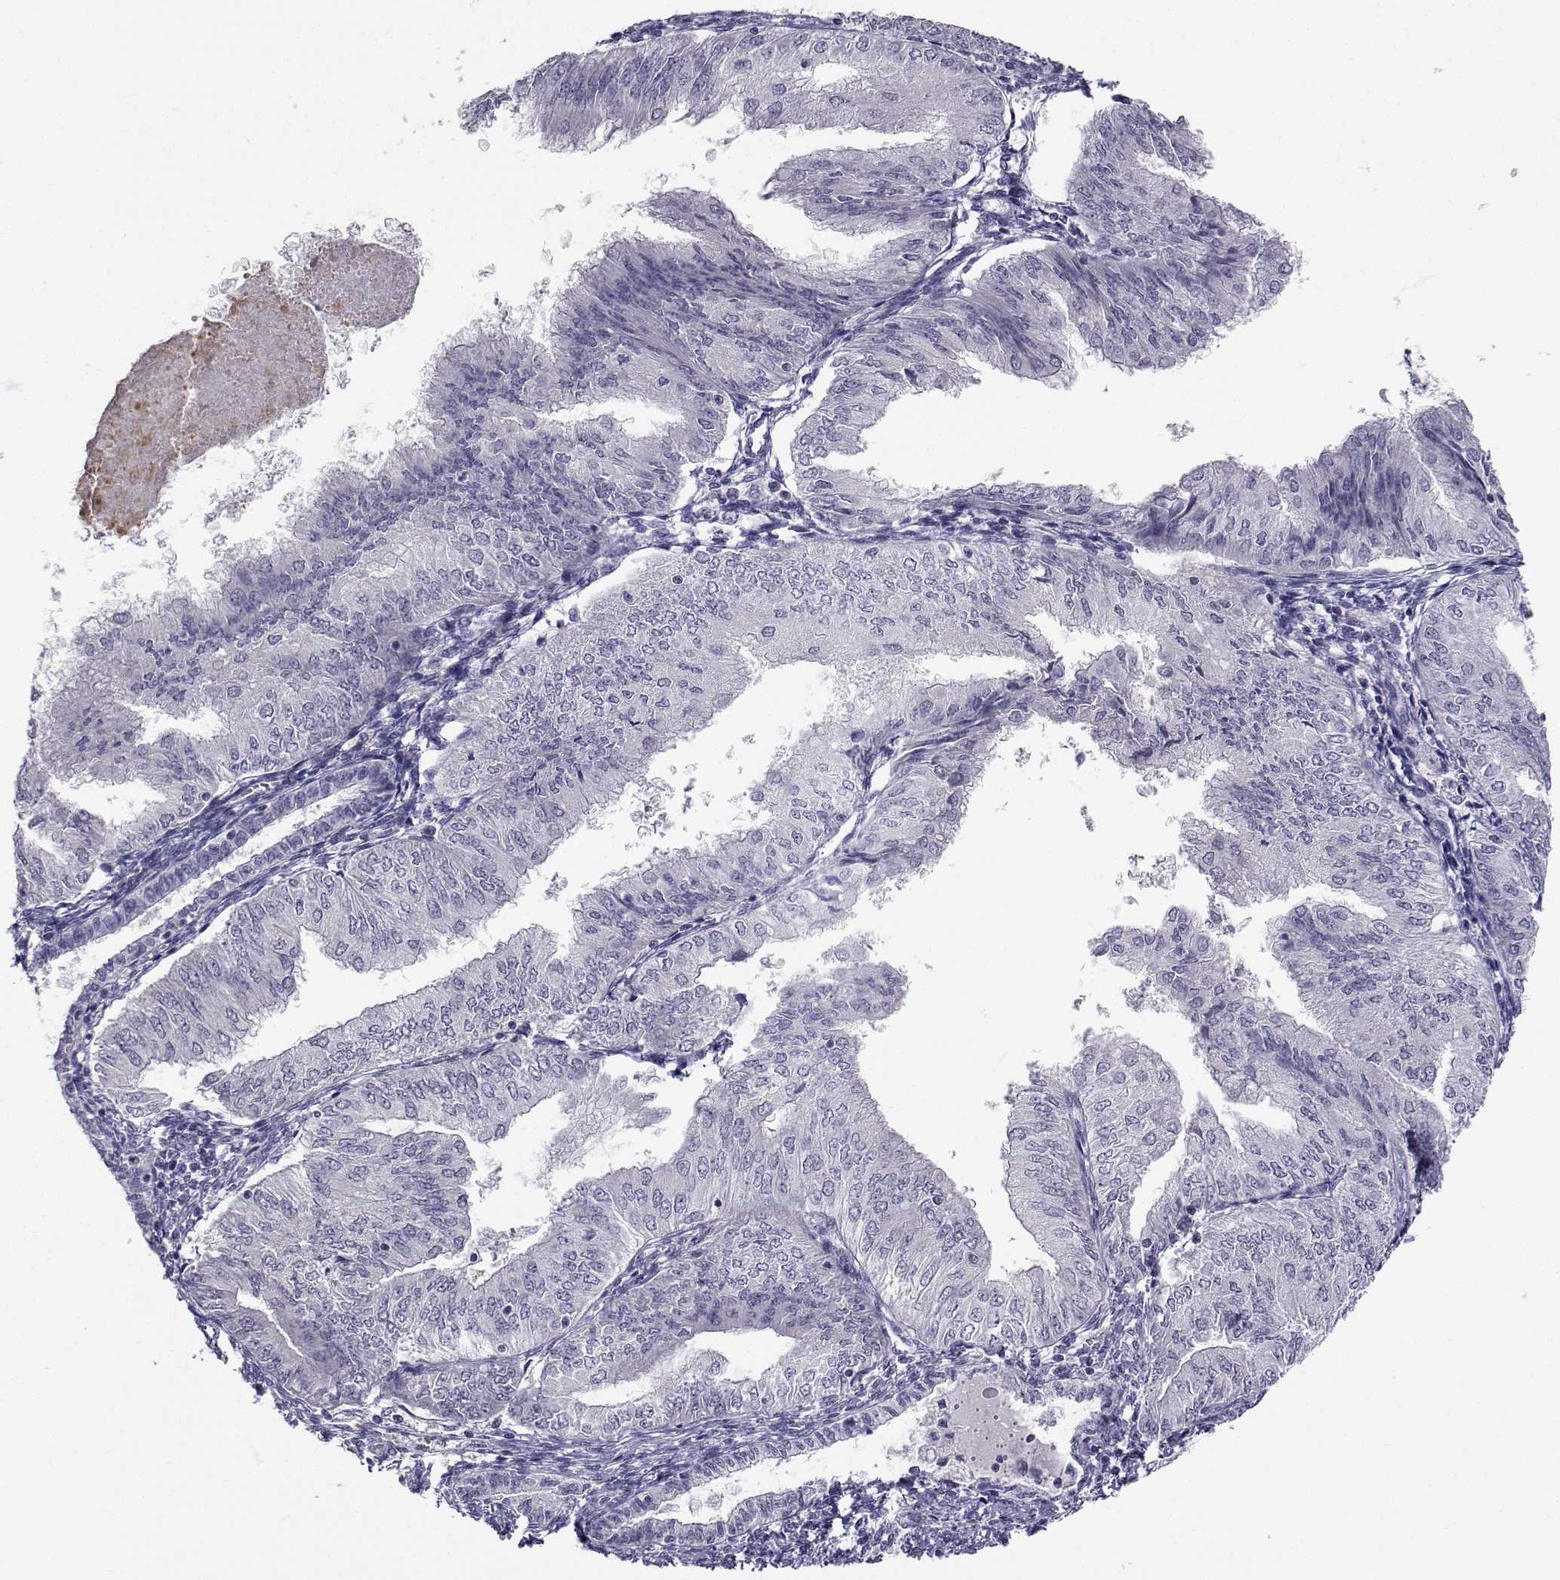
{"staining": {"intensity": "negative", "quantity": "none", "location": "none"}, "tissue": "endometrial cancer", "cell_type": "Tumor cells", "image_type": "cancer", "snomed": [{"axis": "morphology", "description": "Adenocarcinoma, NOS"}, {"axis": "topography", "description": "Endometrium"}], "caption": "Immunohistochemistry of endometrial cancer (adenocarcinoma) demonstrates no expression in tumor cells. Nuclei are stained in blue.", "gene": "SLC6A3", "patient": {"sex": "female", "age": 53}}